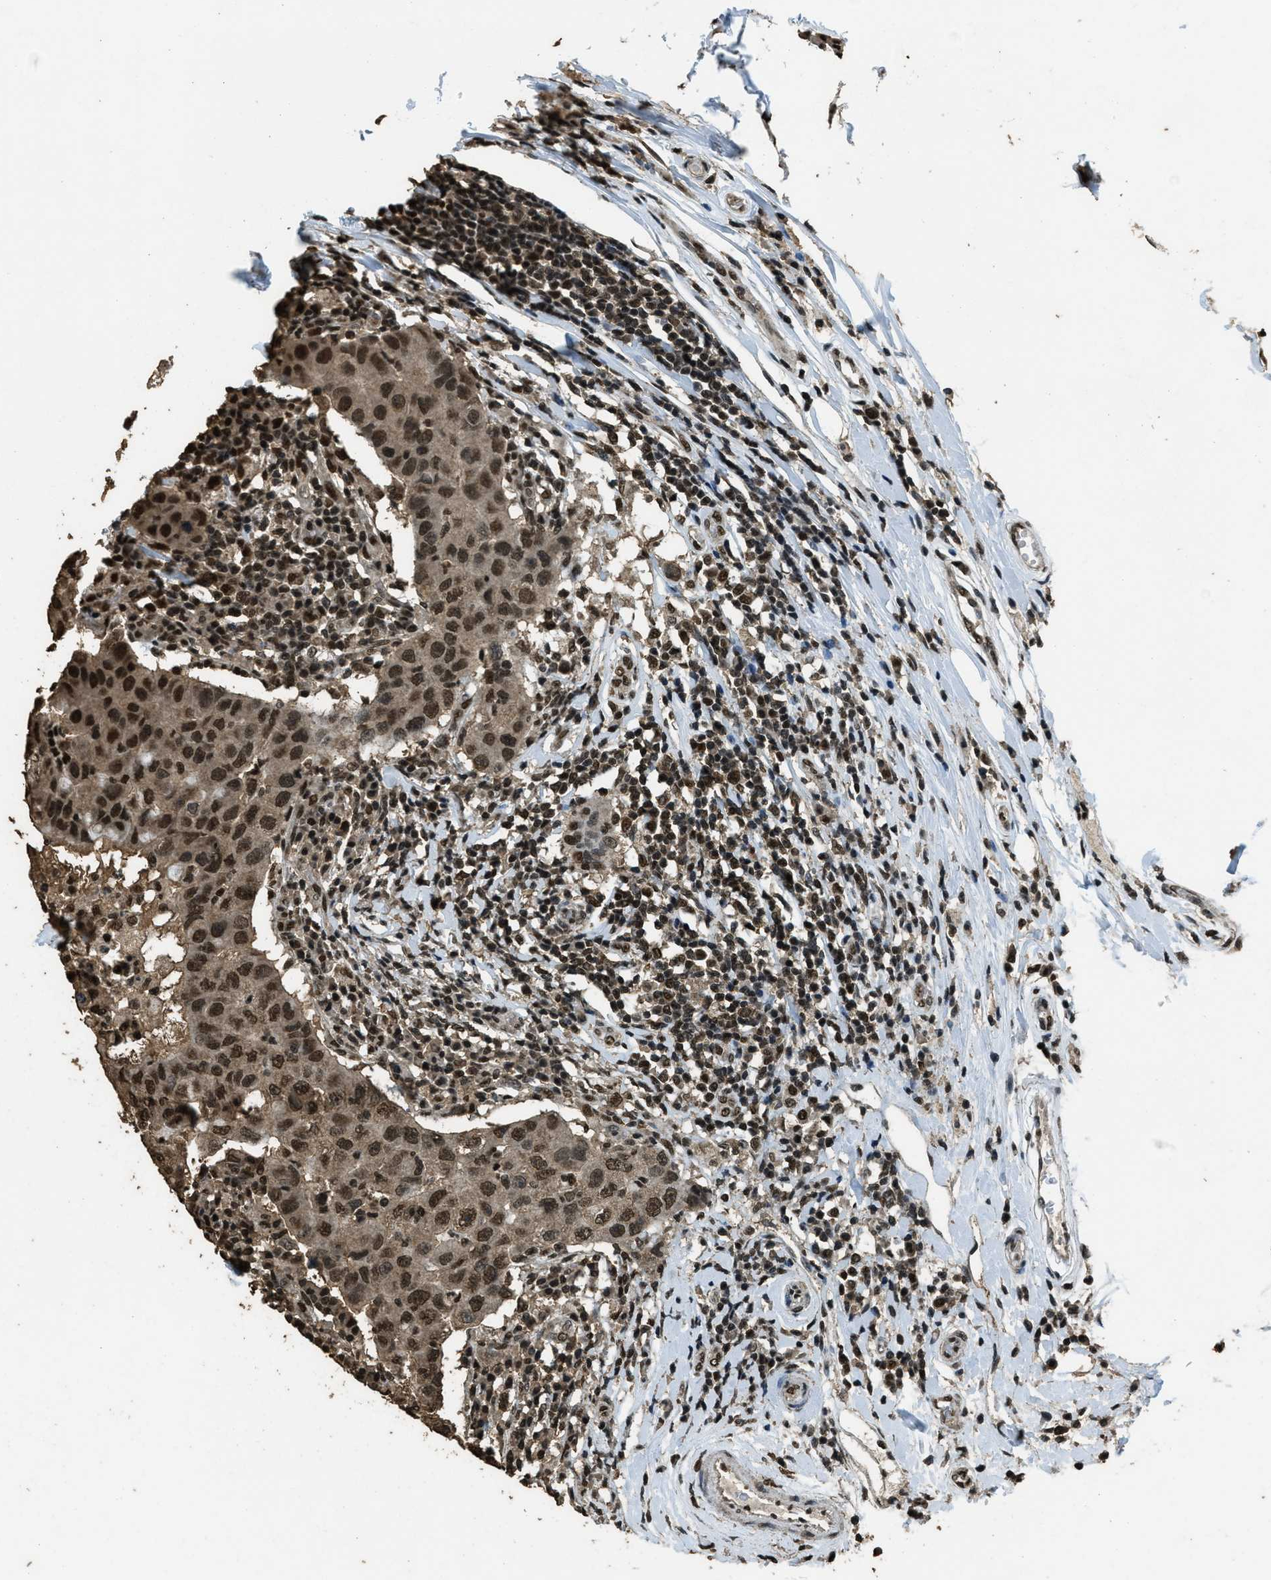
{"staining": {"intensity": "strong", "quantity": ">75%", "location": "nuclear"}, "tissue": "breast cancer", "cell_type": "Tumor cells", "image_type": "cancer", "snomed": [{"axis": "morphology", "description": "Duct carcinoma"}, {"axis": "topography", "description": "Breast"}], "caption": "The photomicrograph exhibits staining of infiltrating ductal carcinoma (breast), revealing strong nuclear protein expression (brown color) within tumor cells.", "gene": "MYB", "patient": {"sex": "female", "age": 27}}